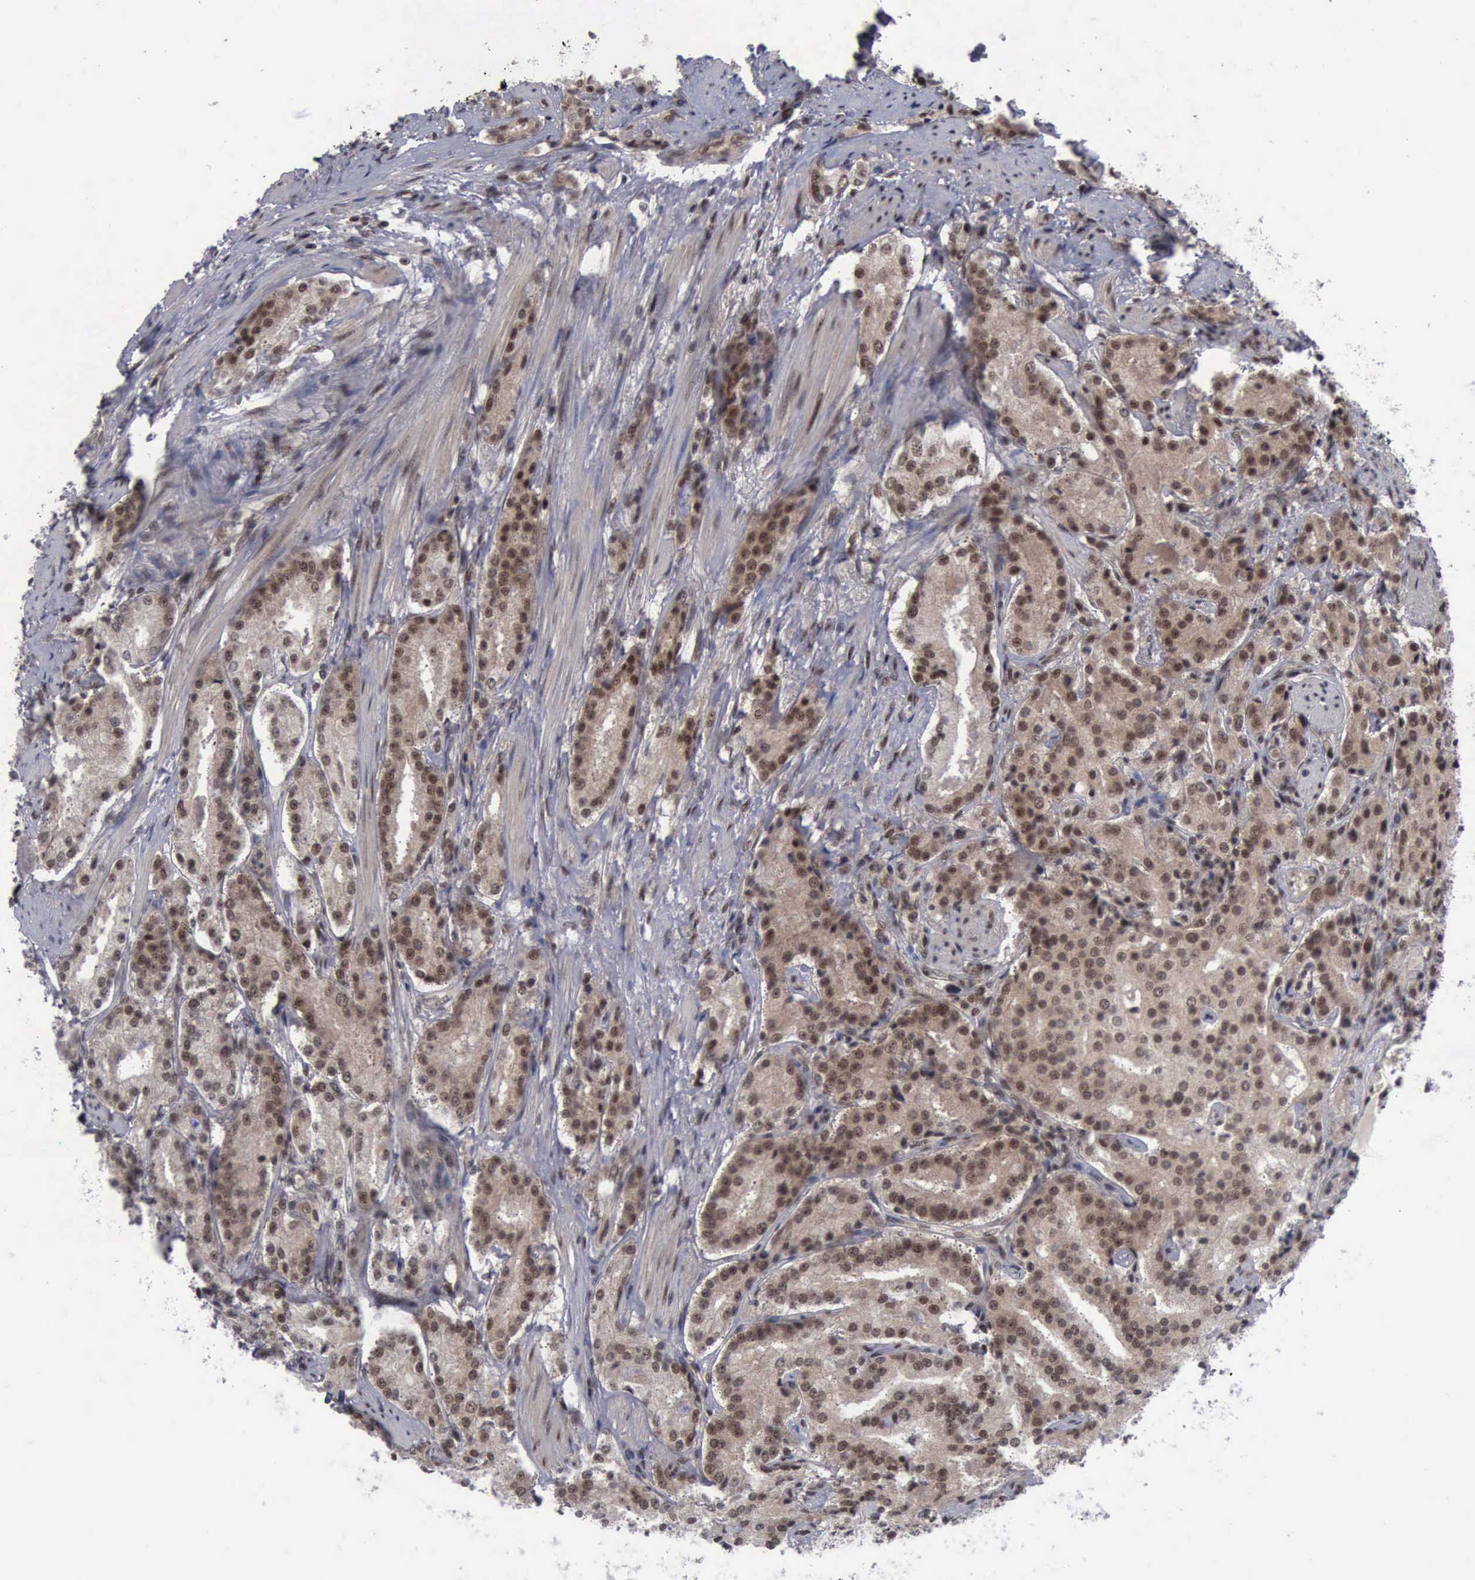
{"staining": {"intensity": "strong", "quantity": ">75%", "location": "cytoplasmic/membranous,nuclear"}, "tissue": "prostate cancer", "cell_type": "Tumor cells", "image_type": "cancer", "snomed": [{"axis": "morphology", "description": "Adenocarcinoma, Medium grade"}, {"axis": "topography", "description": "Prostate"}], "caption": "This image demonstrates prostate cancer stained with immunohistochemistry to label a protein in brown. The cytoplasmic/membranous and nuclear of tumor cells show strong positivity for the protein. Nuclei are counter-stained blue.", "gene": "ATM", "patient": {"sex": "male", "age": 72}}